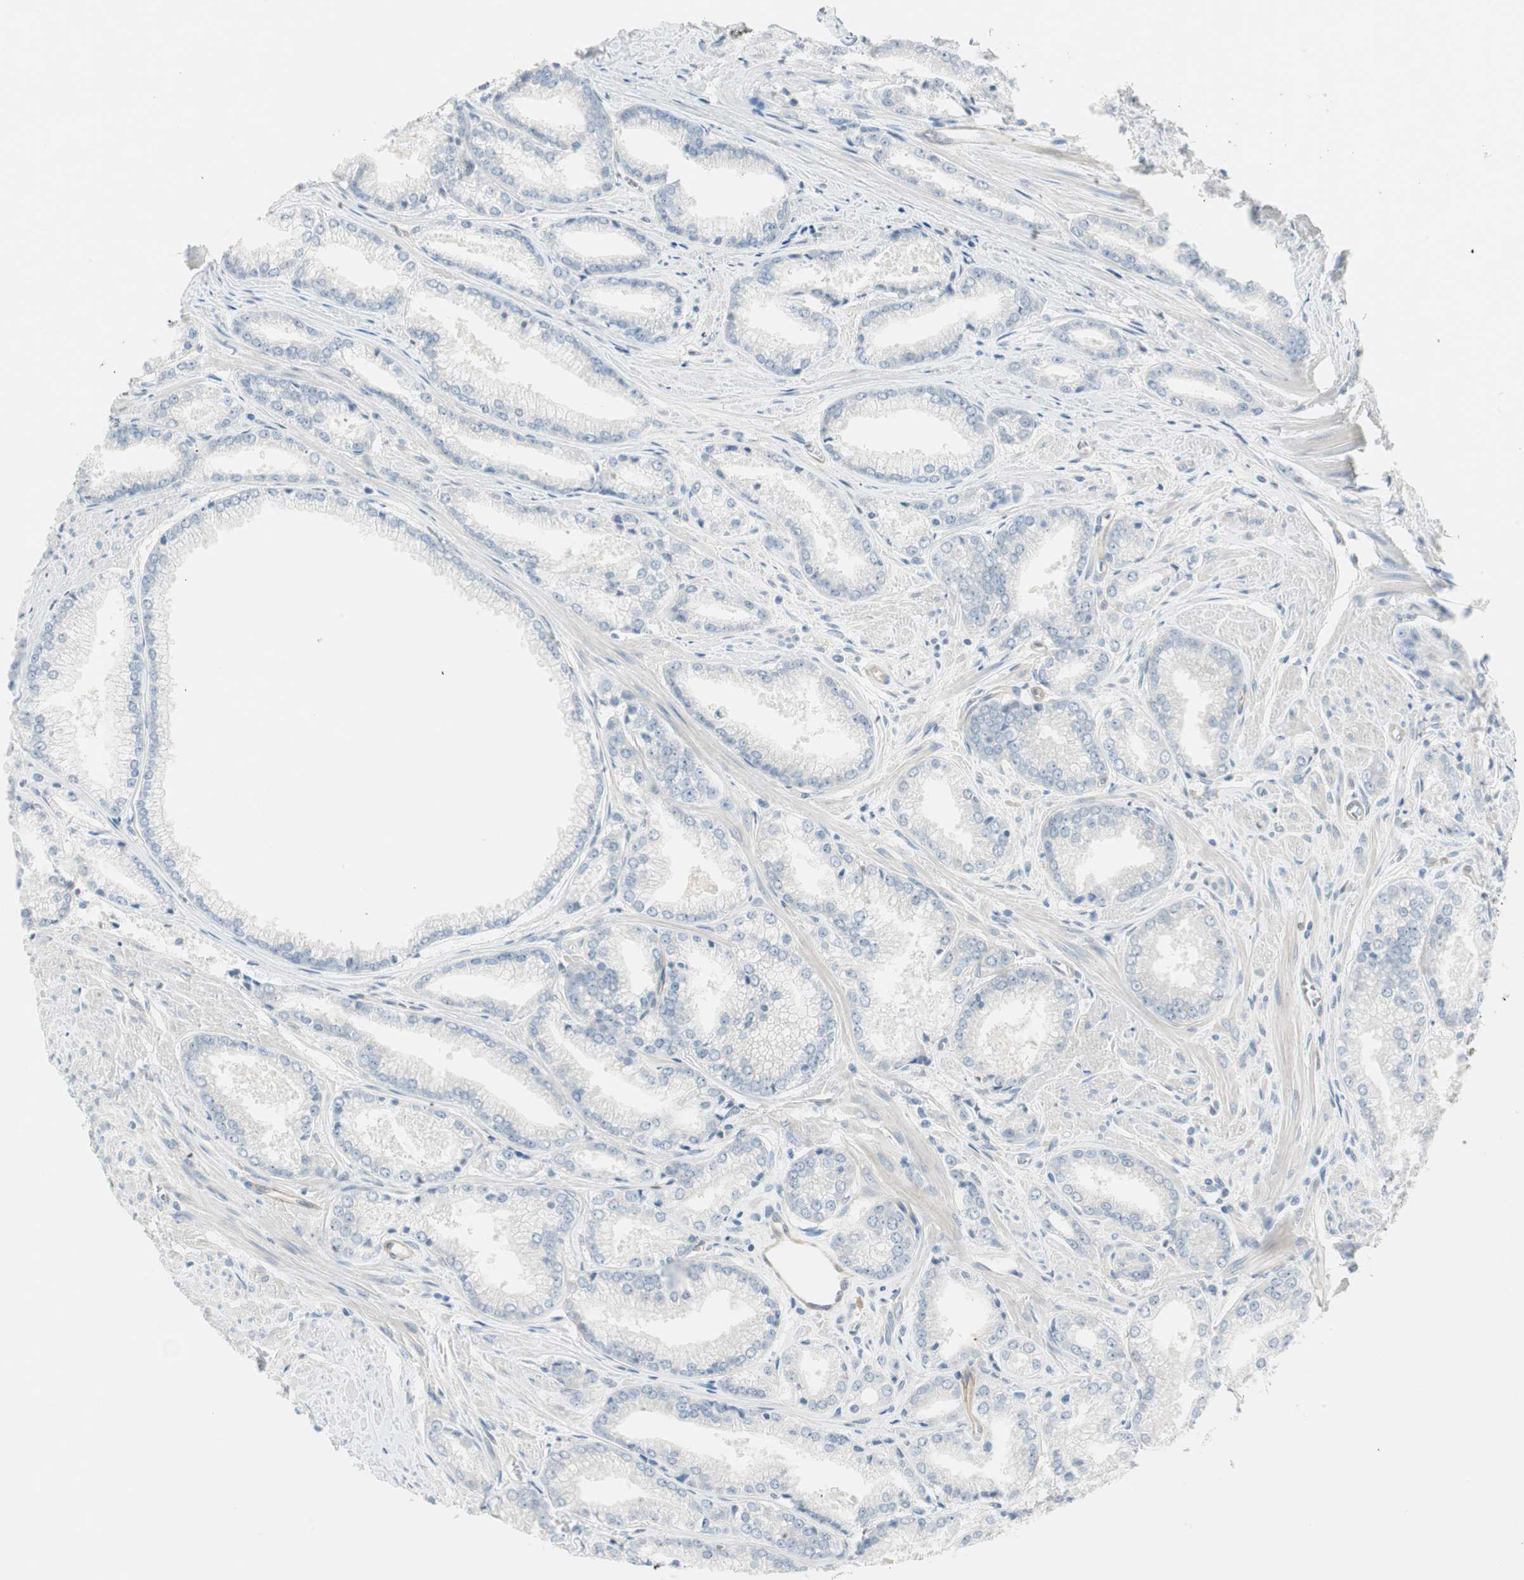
{"staining": {"intensity": "negative", "quantity": "none", "location": "none"}, "tissue": "prostate cancer", "cell_type": "Tumor cells", "image_type": "cancer", "snomed": [{"axis": "morphology", "description": "Adenocarcinoma, Low grade"}, {"axis": "topography", "description": "Prostate"}], "caption": "Prostate cancer was stained to show a protein in brown. There is no significant positivity in tumor cells.", "gene": "CDK3", "patient": {"sex": "male", "age": 64}}